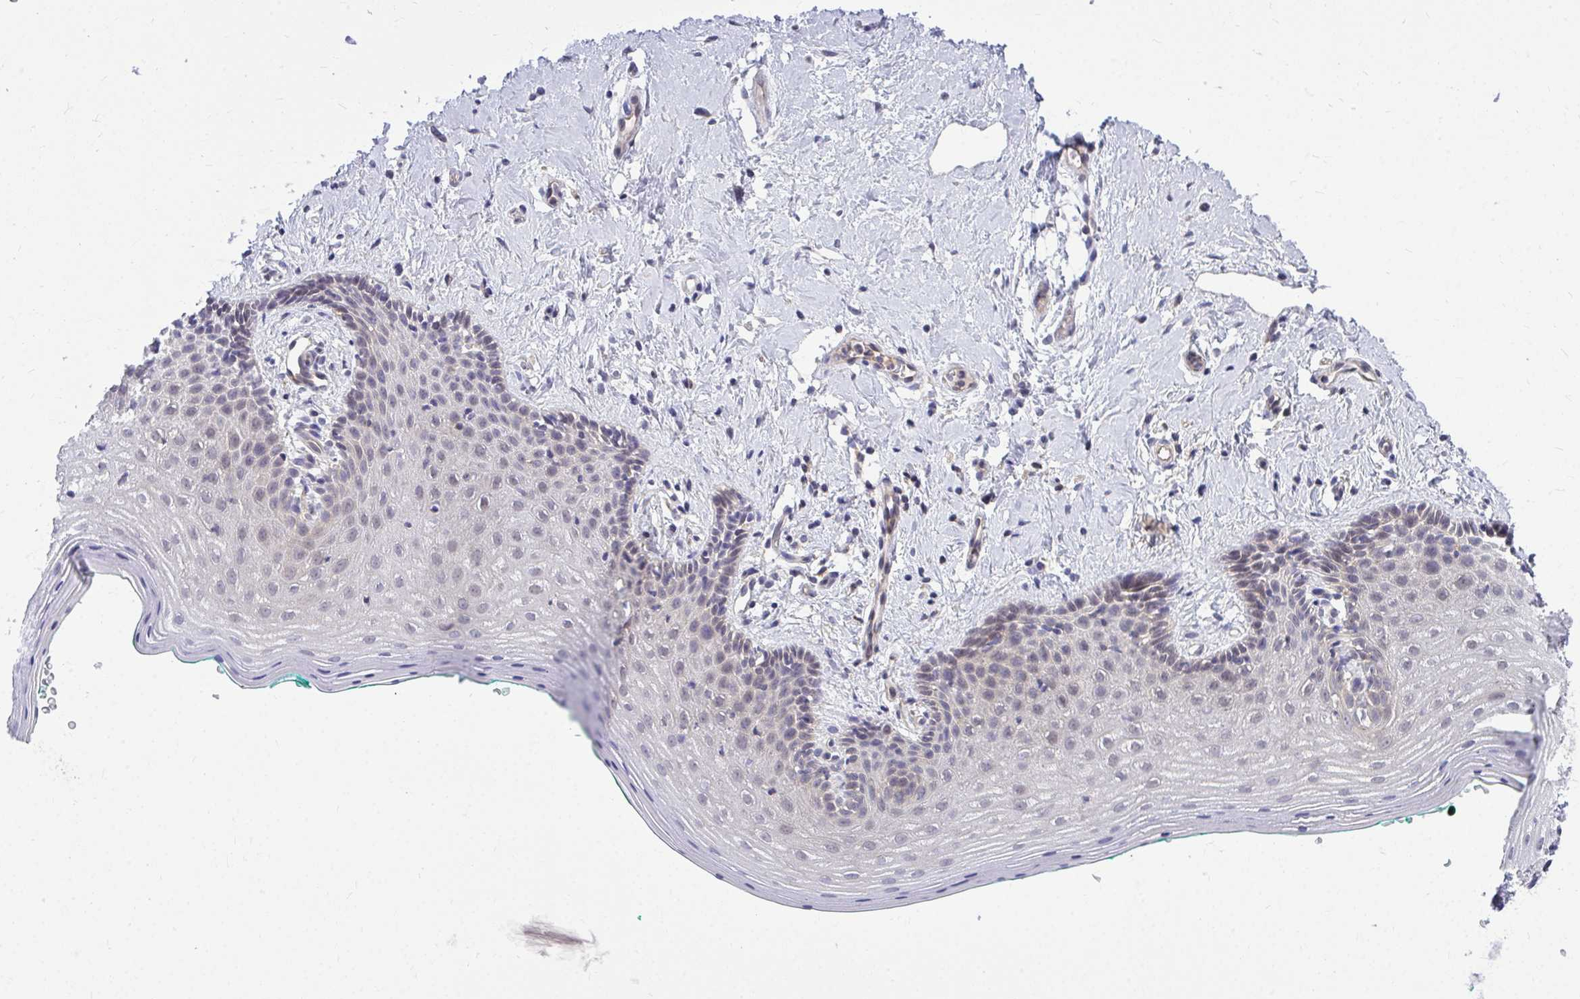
{"staining": {"intensity": "weak", "quantity": "25%-75%", "location": "cytoplasmic/membranous"}, "tissue": "vagina", "cell_type": "Squamous epithelial cells", "image_type": "normal", "snomed": [{"axis": "morphology", "description": "Normal tissue, NOS"}, {"axis": "topography", "description": "Vagina"}], "caption": "Weak cytoplasmic/membranous staining for a protein is seen in about 25%-75% of squamous epithelial cells of normal vagina using immunohistochemistry.", "gene": "HDHD2", "patient": {"sex": "female", "age": 42}}